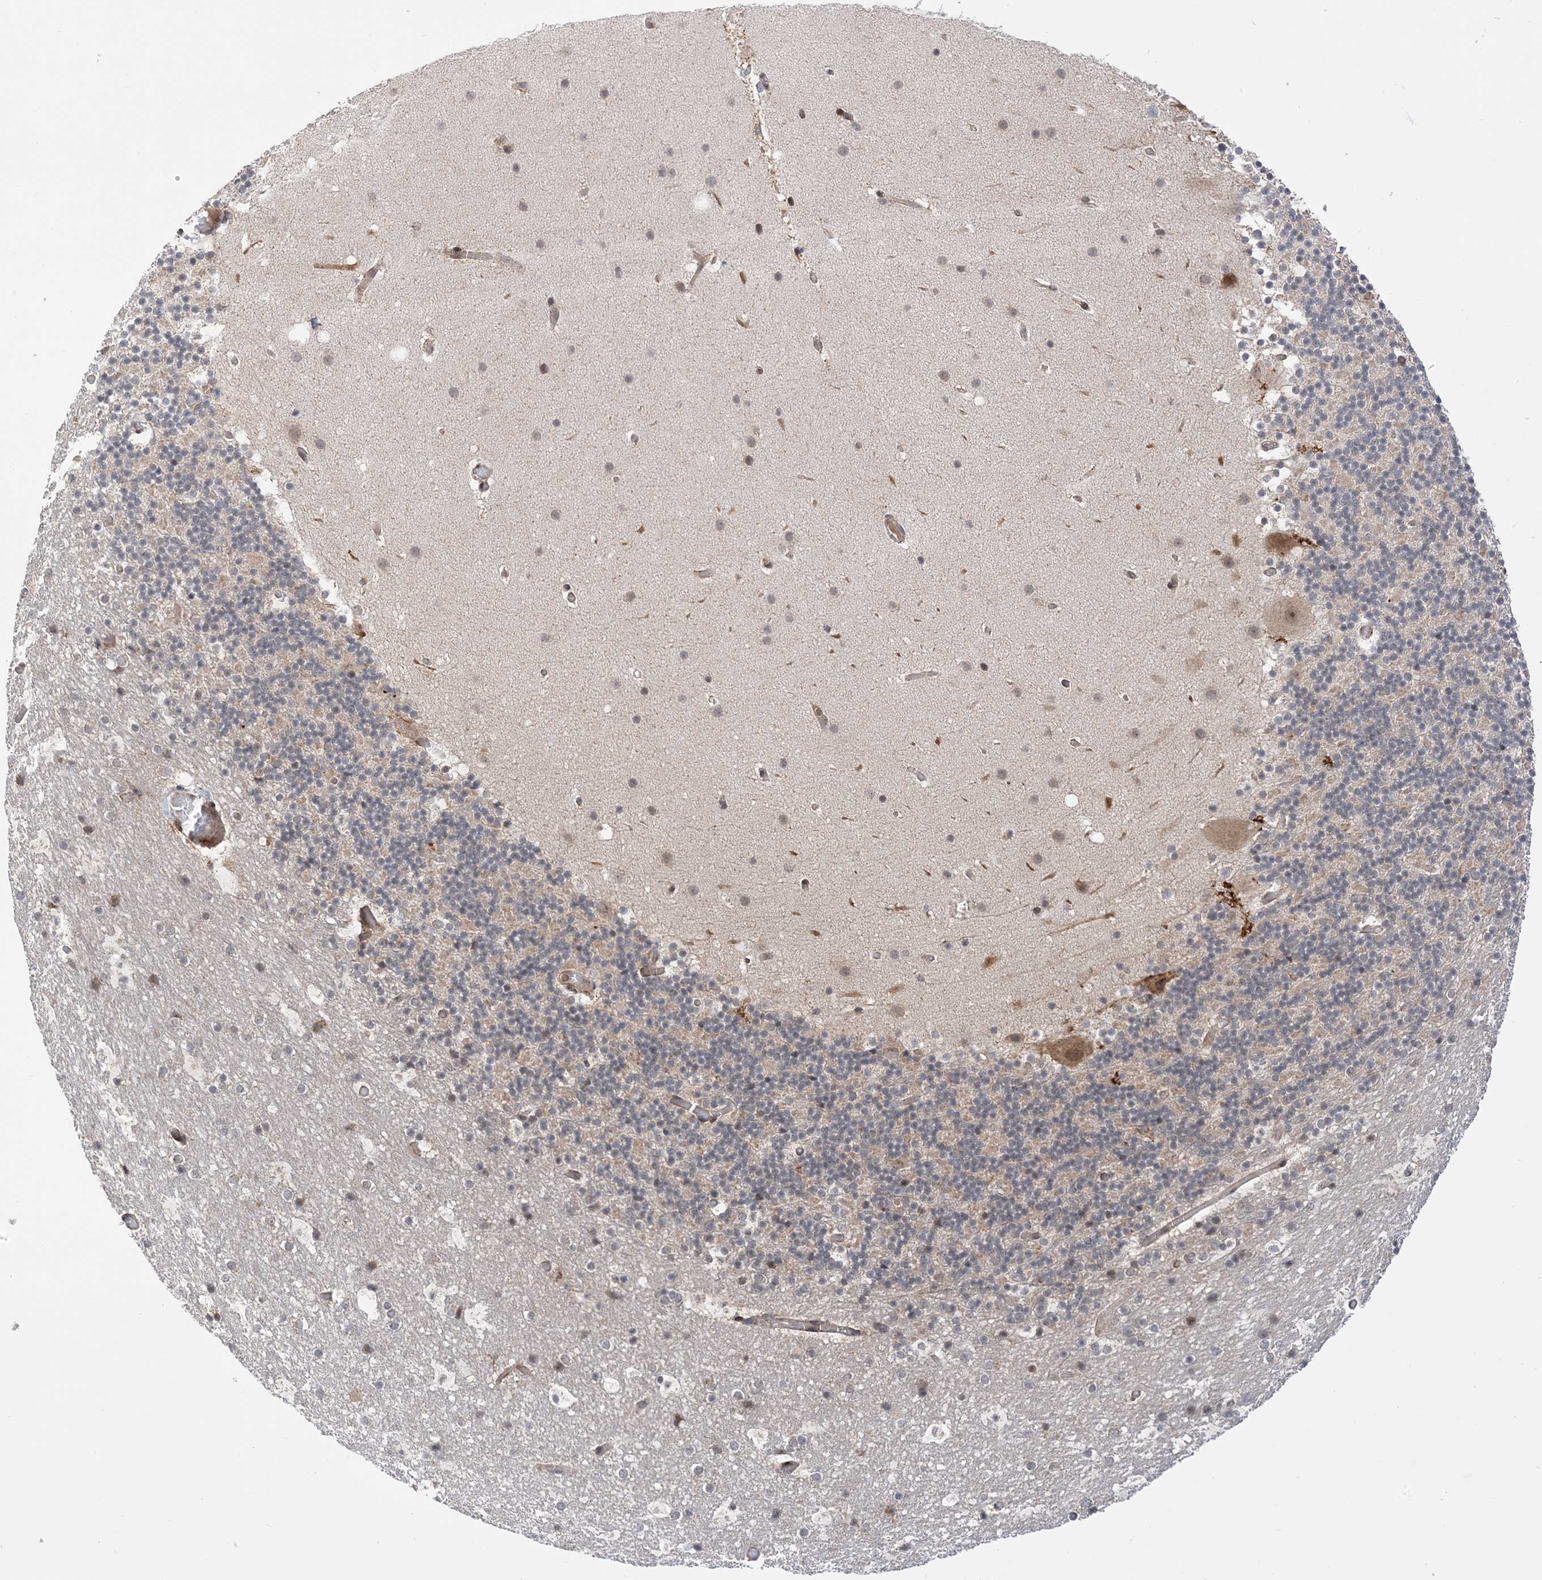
{"staining": {"intensity": "weak", "quantity": "<25%", "location": "cytoplasmic/membranous"}, "tissue": "cerebellum", "cell_type": "Cells in granular layer", "image_type": "normal", "snomed": [{"axis": "morphology", "description": "Normal tissue, NOS"}, {"axis": "topography", "description": "Cerebellum"}], "caption": "High power microscopy image of an immunohistochemistry micrograph of benign cerebellum, revealing no significant staining in cells in granular layer. The staining was performed using DAB to visualize the protein expression in brown, while the nuclei were stained in blue with hematoxylin (Magnification: 20x).", "gene": "METTL21A", "patient": {"sex": "male", "age": 57}}